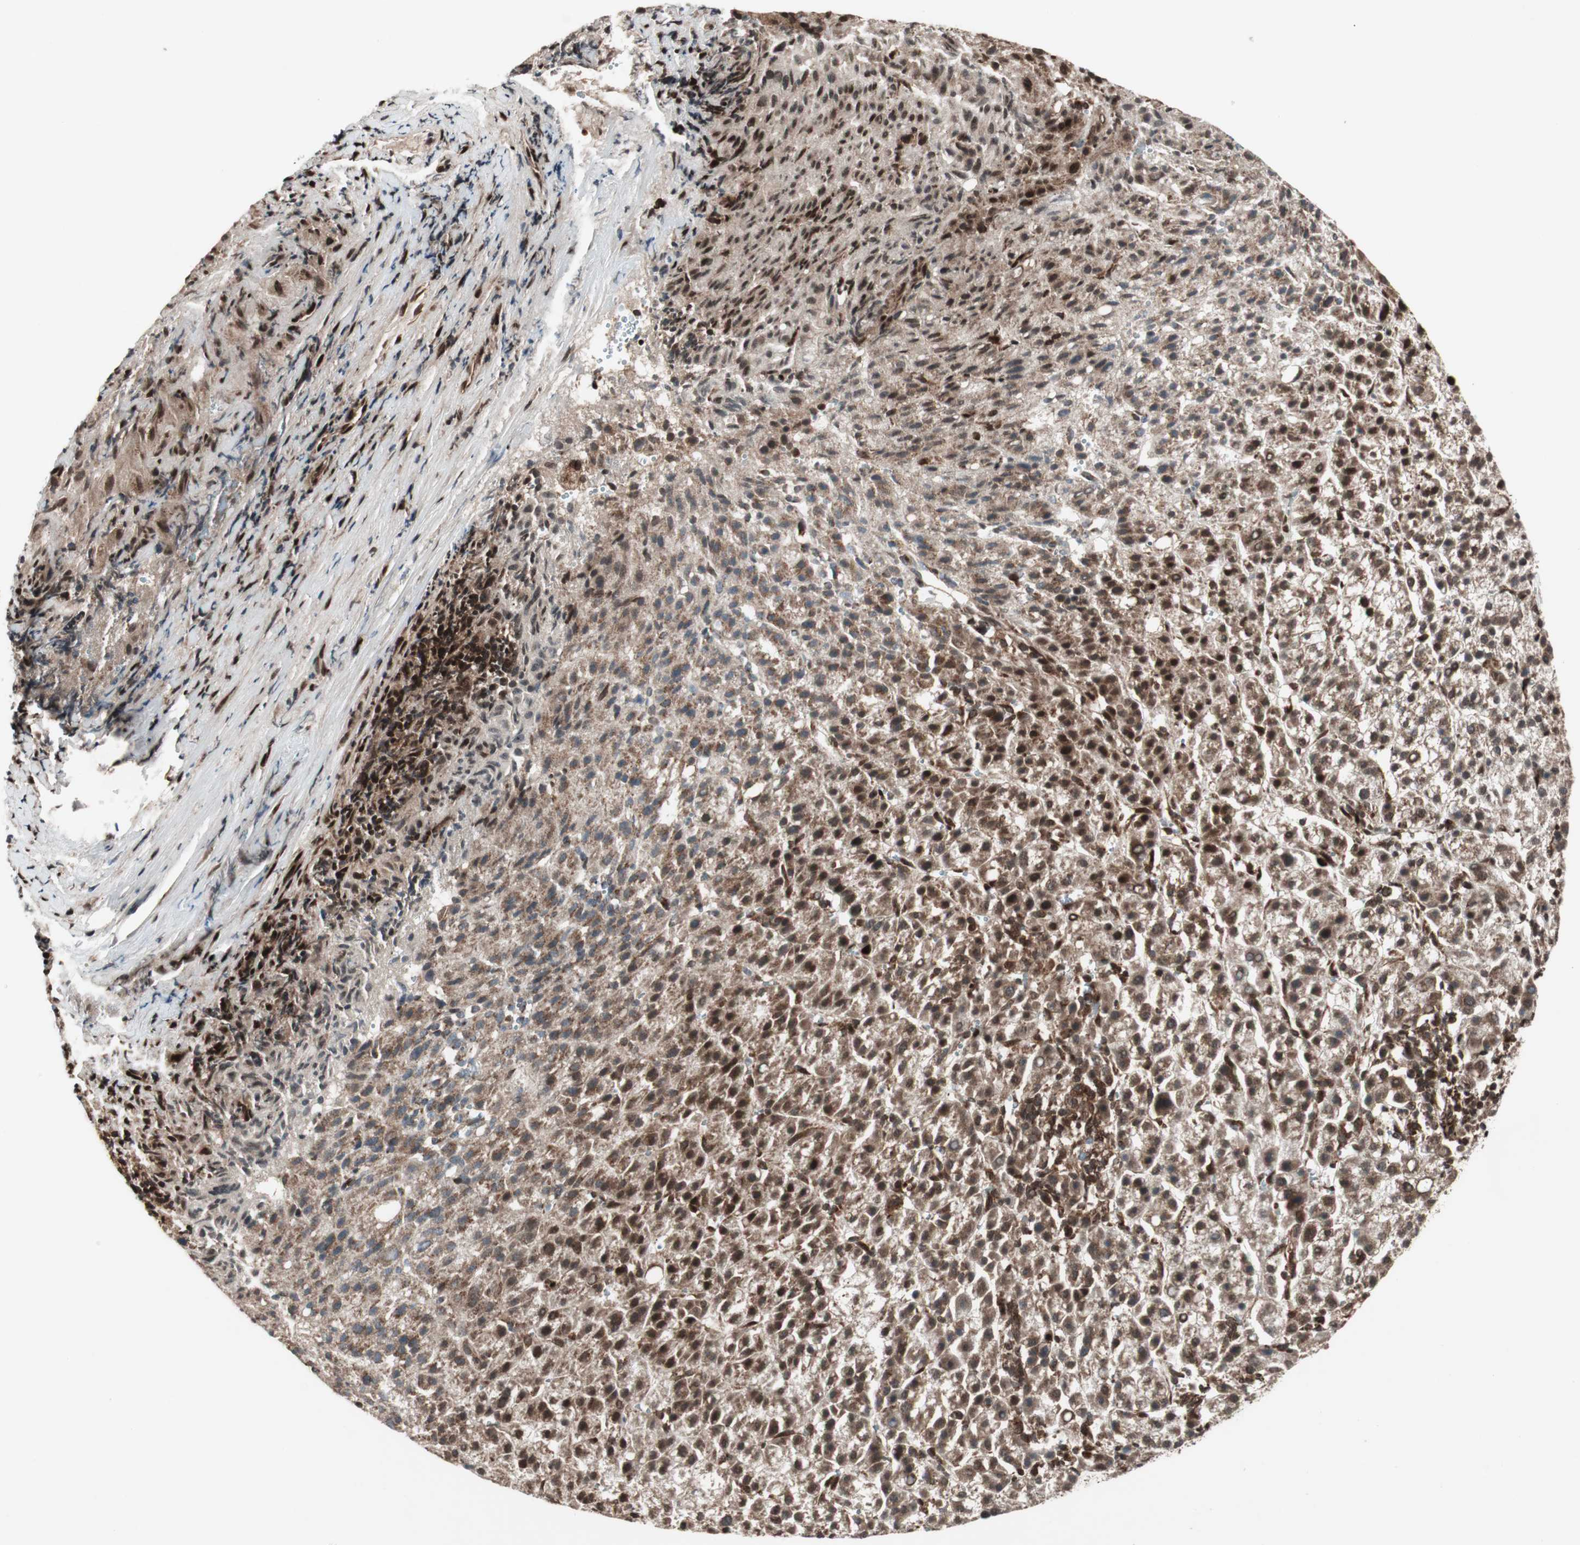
{"staining": {"intensity": "strong", "quantity": ">75%", "location": "cytoplasmic/membranous,nuclear"}, "tissue": "liver cancer", "cell_type": "Tumor cells", "image_type": "cancer", "snomed": [{"axis": "morphology", "description": "Carcinoma, Hepatocellular, NOS"}, {"axis": "topography", "description": "Liver"}], "caption": "Liver hepatocellular carcinoma tissue exhibits strong cytoplasmic/membranous and nuclear staining in about >75% of tumor cells, visualized by immunohistochemistry.", "gene": "NUP62", "patient": {"sex": "female", "age": 58}}